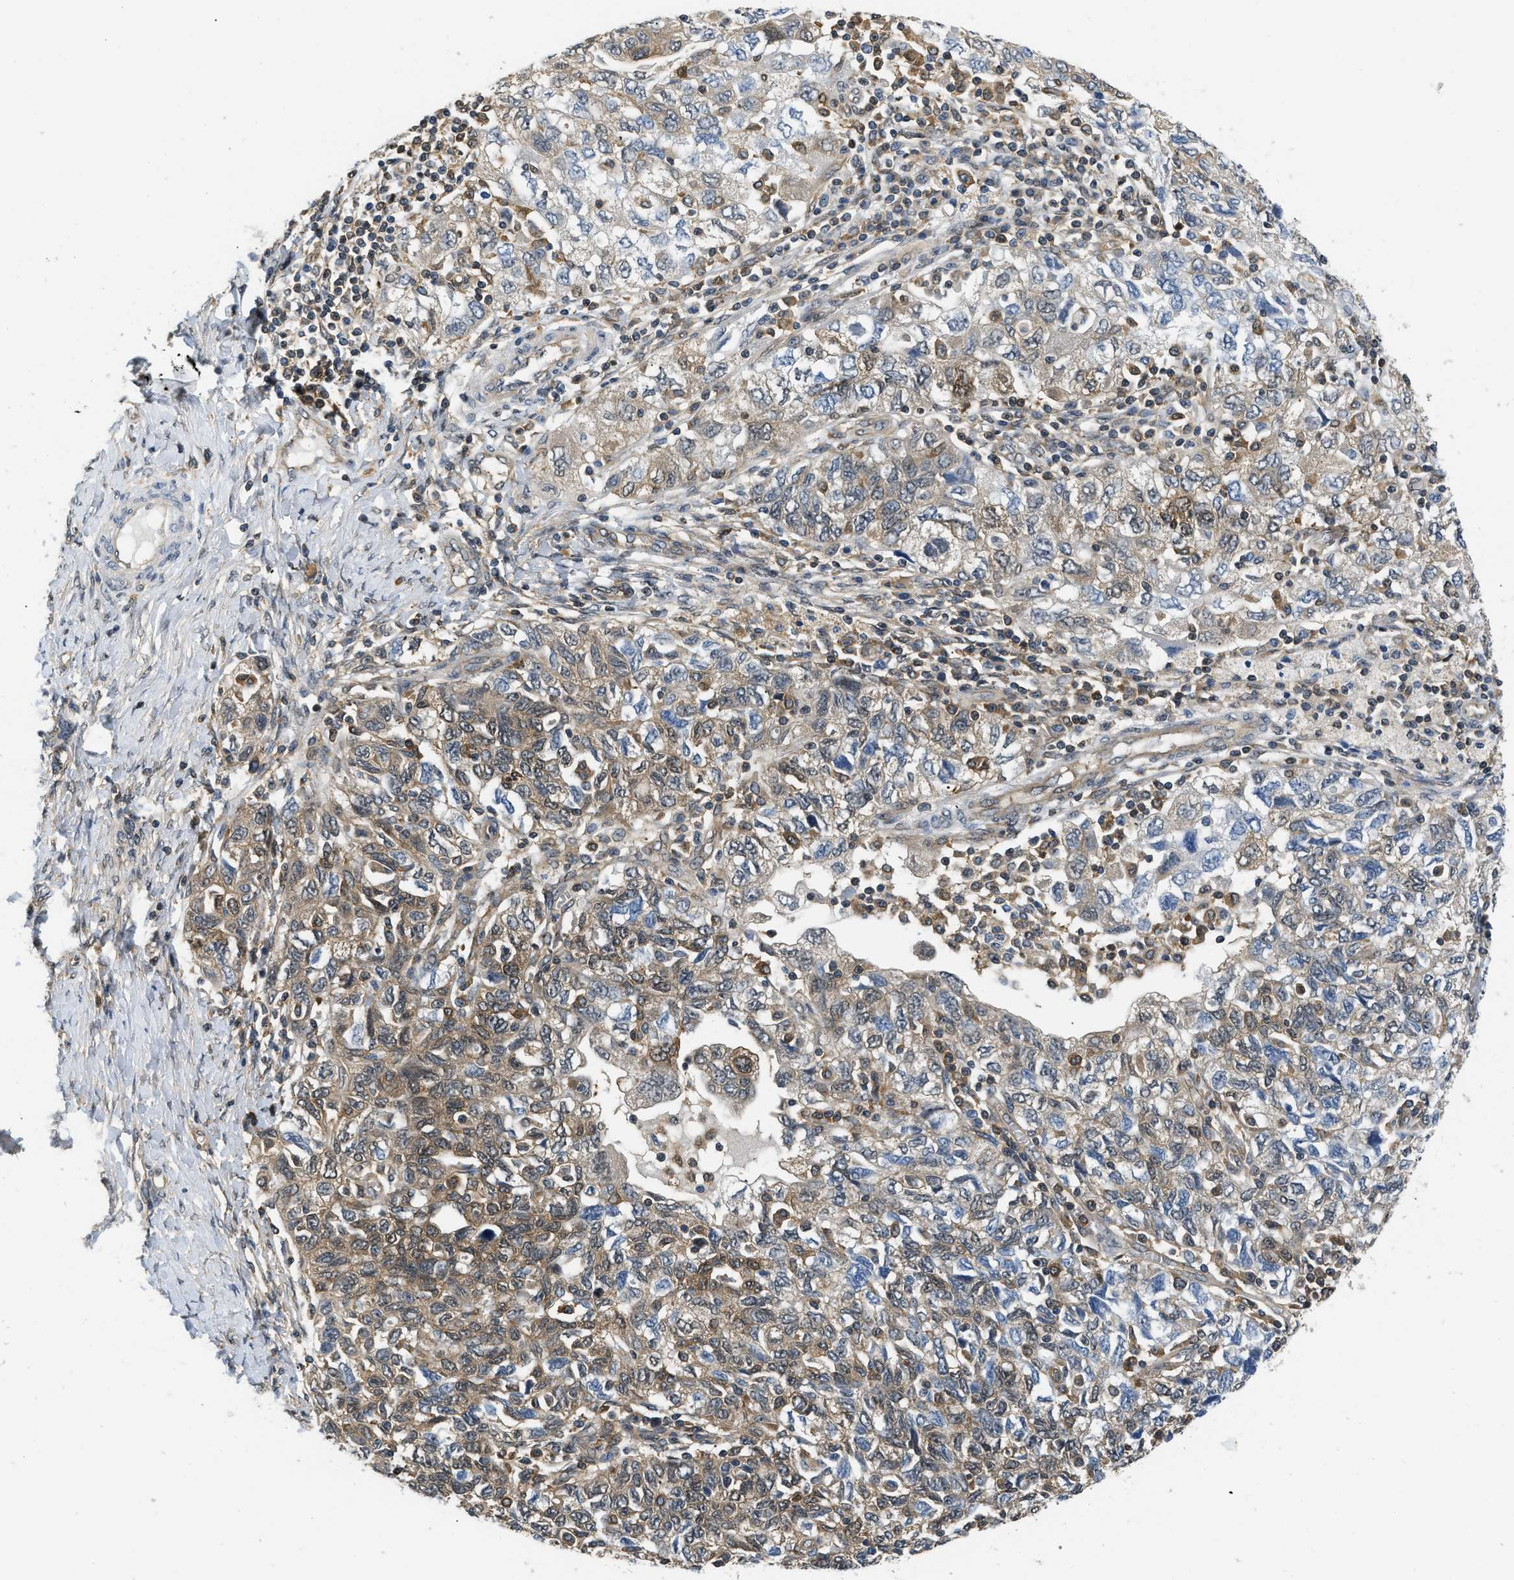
{"staining": {"intensity": "moderate", "quantity": "25%-75%", "location": "cytoplasmic/membranous,nuclear"}, "tissue": "ovarian cancer", "cell_type": "Tumor cells", "image_type": "cancer", "snomed": [{"axis": "morphology", "description": "Carcinoma, NOS"}, {"axis": "morphology", "description": "Cystadenocarcinoma, serous, NOS"}, {"axis": "topography", "description": "Ovary"}], "caption": "Immunohistochemical staining of serous cystadenocarcinoma (ovarian) displays medium levels of moderate cytoplasmic/membranous and nuclear protein staining in approximately 25%-75% of tumor cells.", "gene": "EIF4EBP2", "patient": {"sex": "female", "age": 69}}